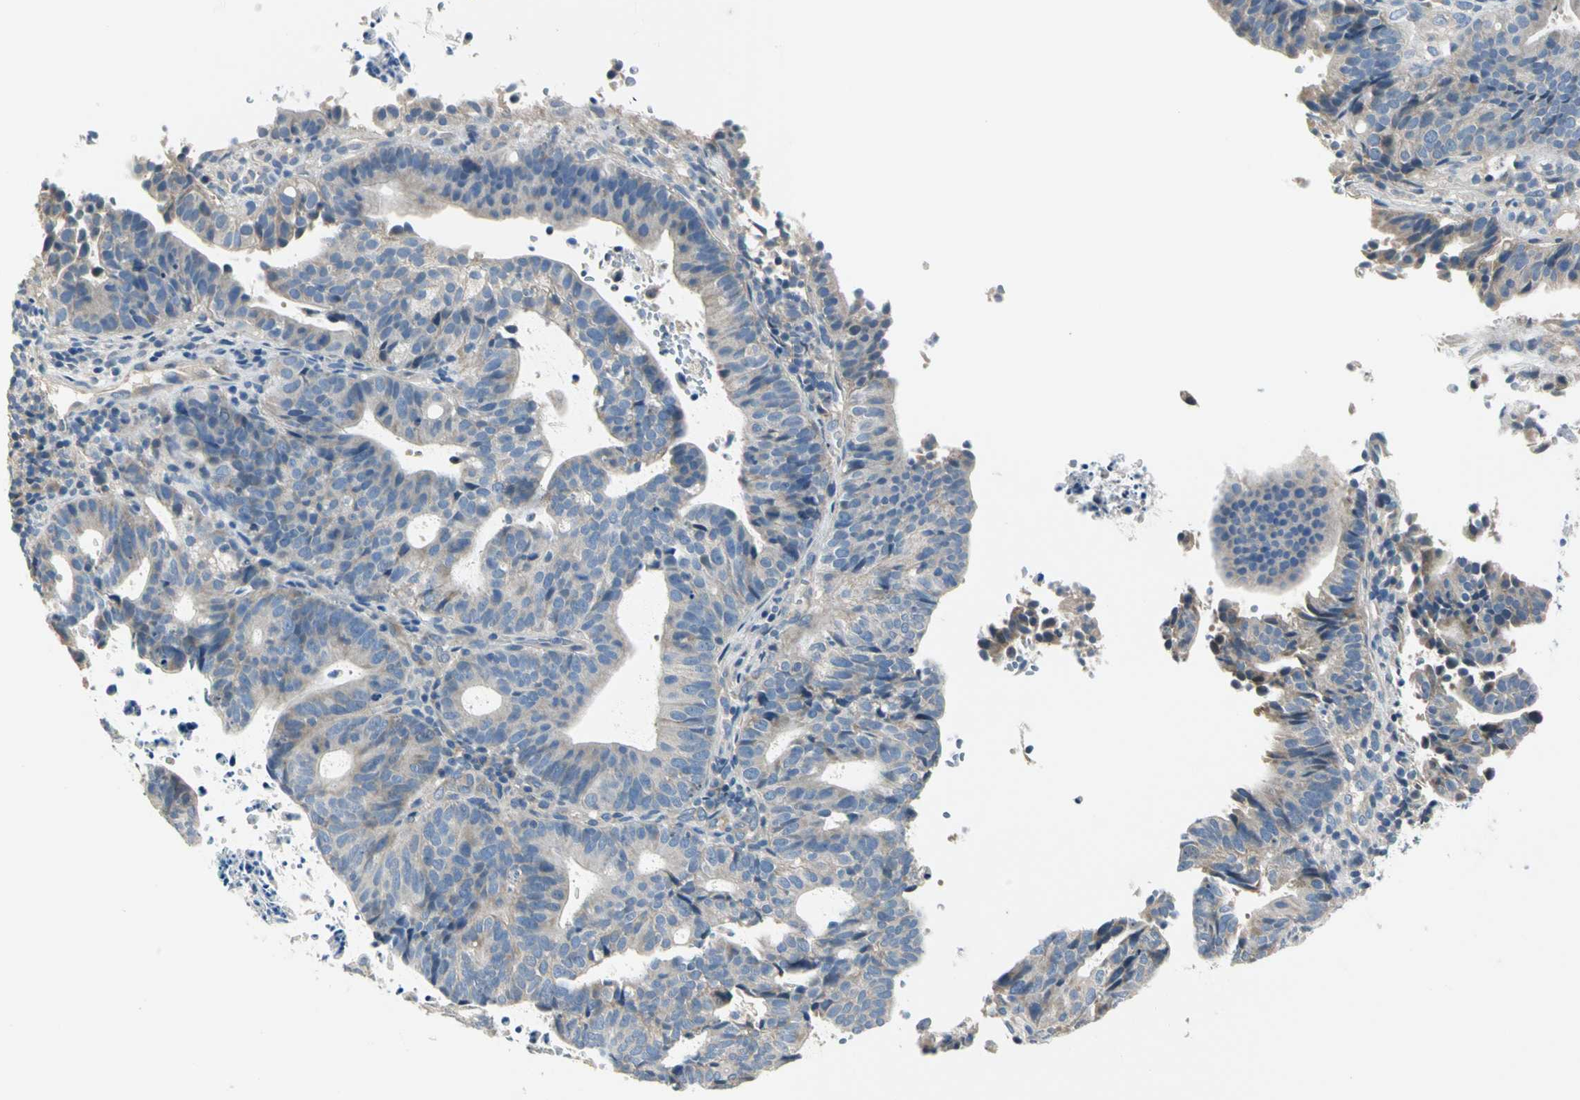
{"staining": {"intensity": "negative", "quantity": "none", "location": "none"}, "tissue": "endometrial cancer", "cell_type": "Tumor cells", "image_type": "cancer", "snomed": [{"axis": "morphology", "description": "Adenocarcinoma, NOS"}, {"axis": "topography", "description": "Uterus"}], "caption": "Tumor cells show no significant protein expression in endometrial cancer.", "gene": "GPR153", "patient": {"sex": "female", "age": 83}}